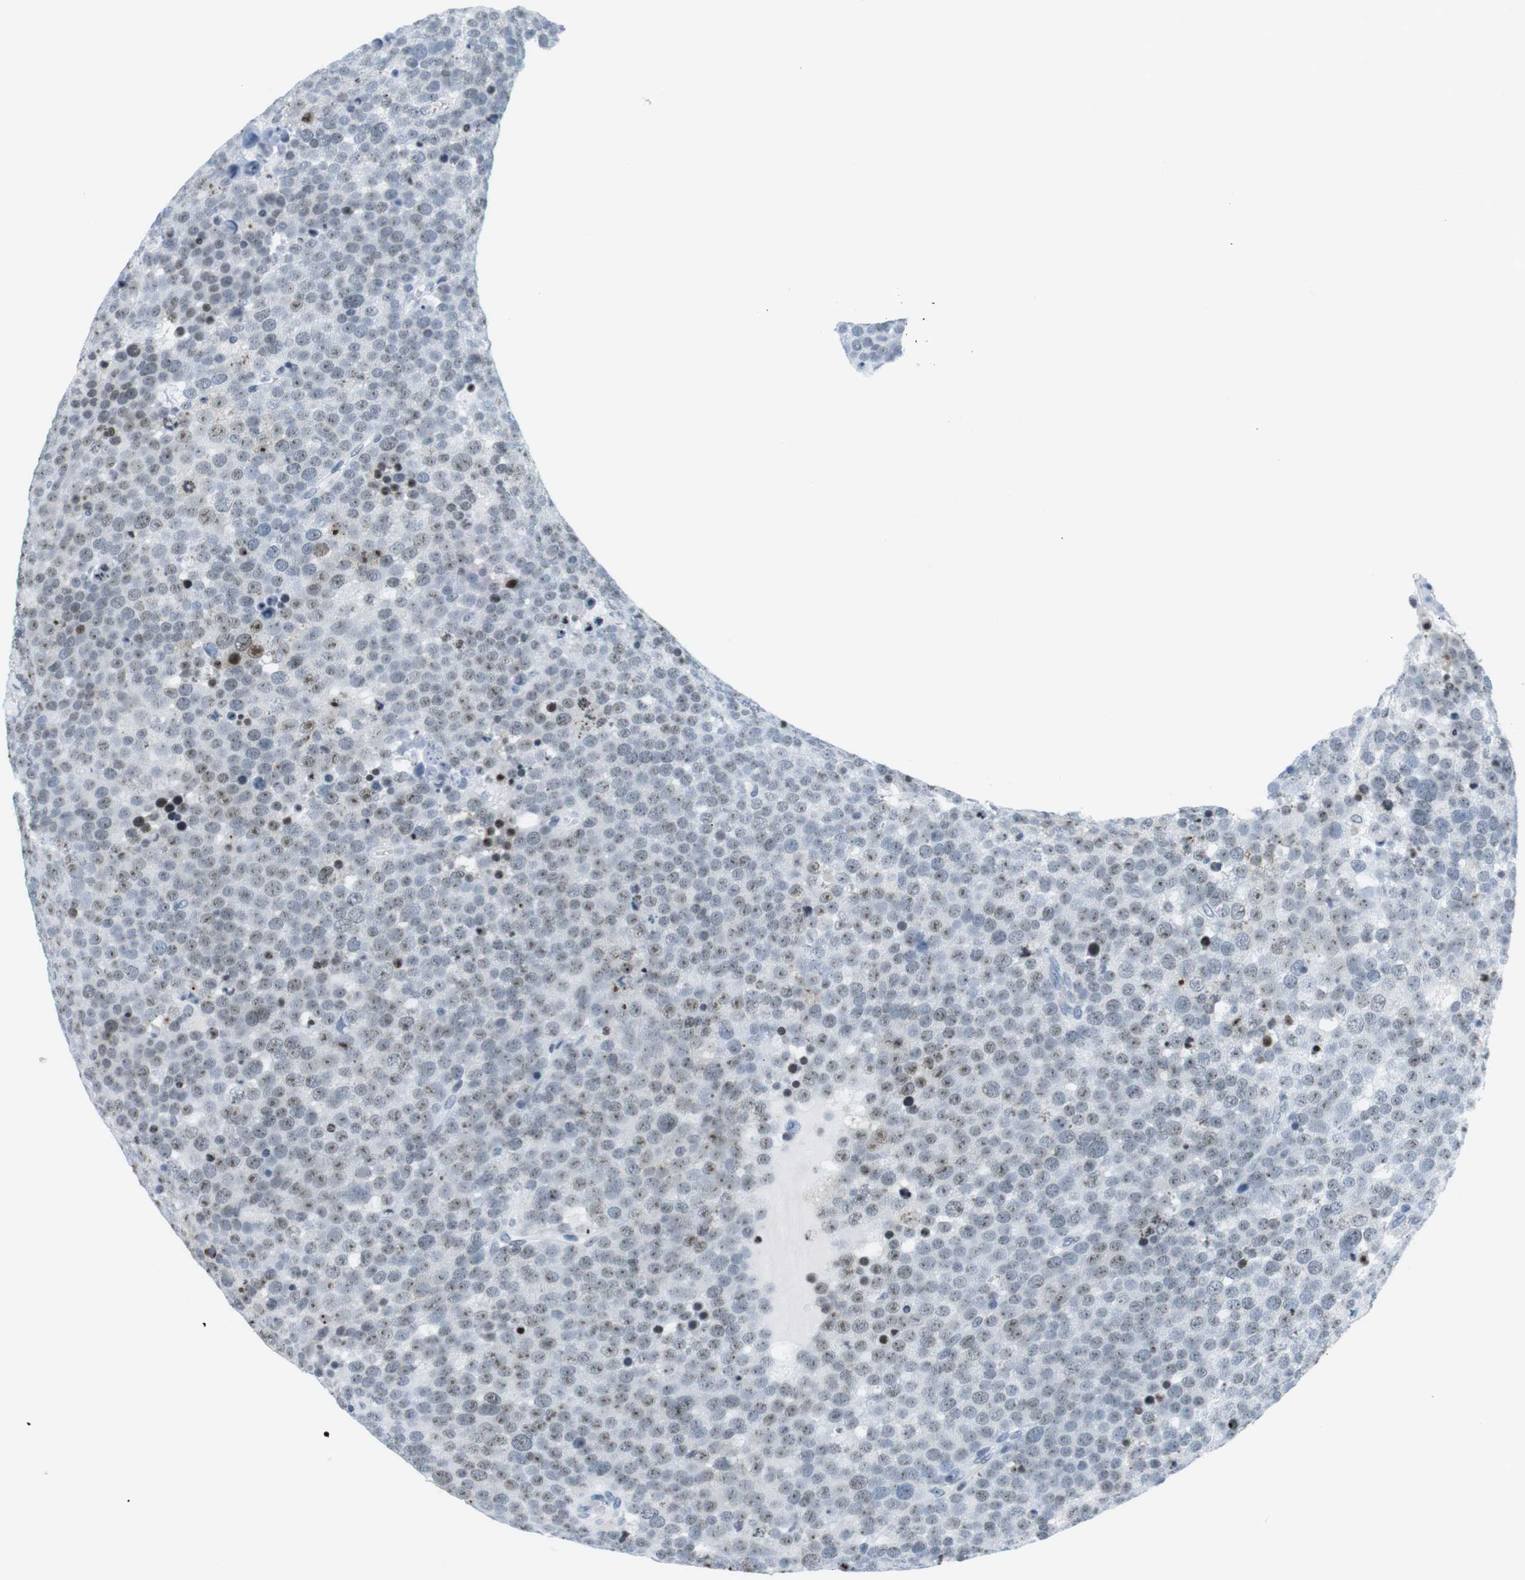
{"staining": {"intensity": "moderate", "quantity": "25%-75%", "location": "nuclear"}, "tissue": "testis cancer", "cell_type": "Tumor cells", "image_type": "cancer", "snomed": [{"axis": "morphology", "description": "Seminoma, NOS"}, {"axis": "topography", "description": "Testis"}], "caption": "The immunohistochemical stain highlights moderate nuclear expression in tumor cells of seminoma (testis) tissue.", "gene": "NIFK", "patient": {"sex": "male", "age": 71}}